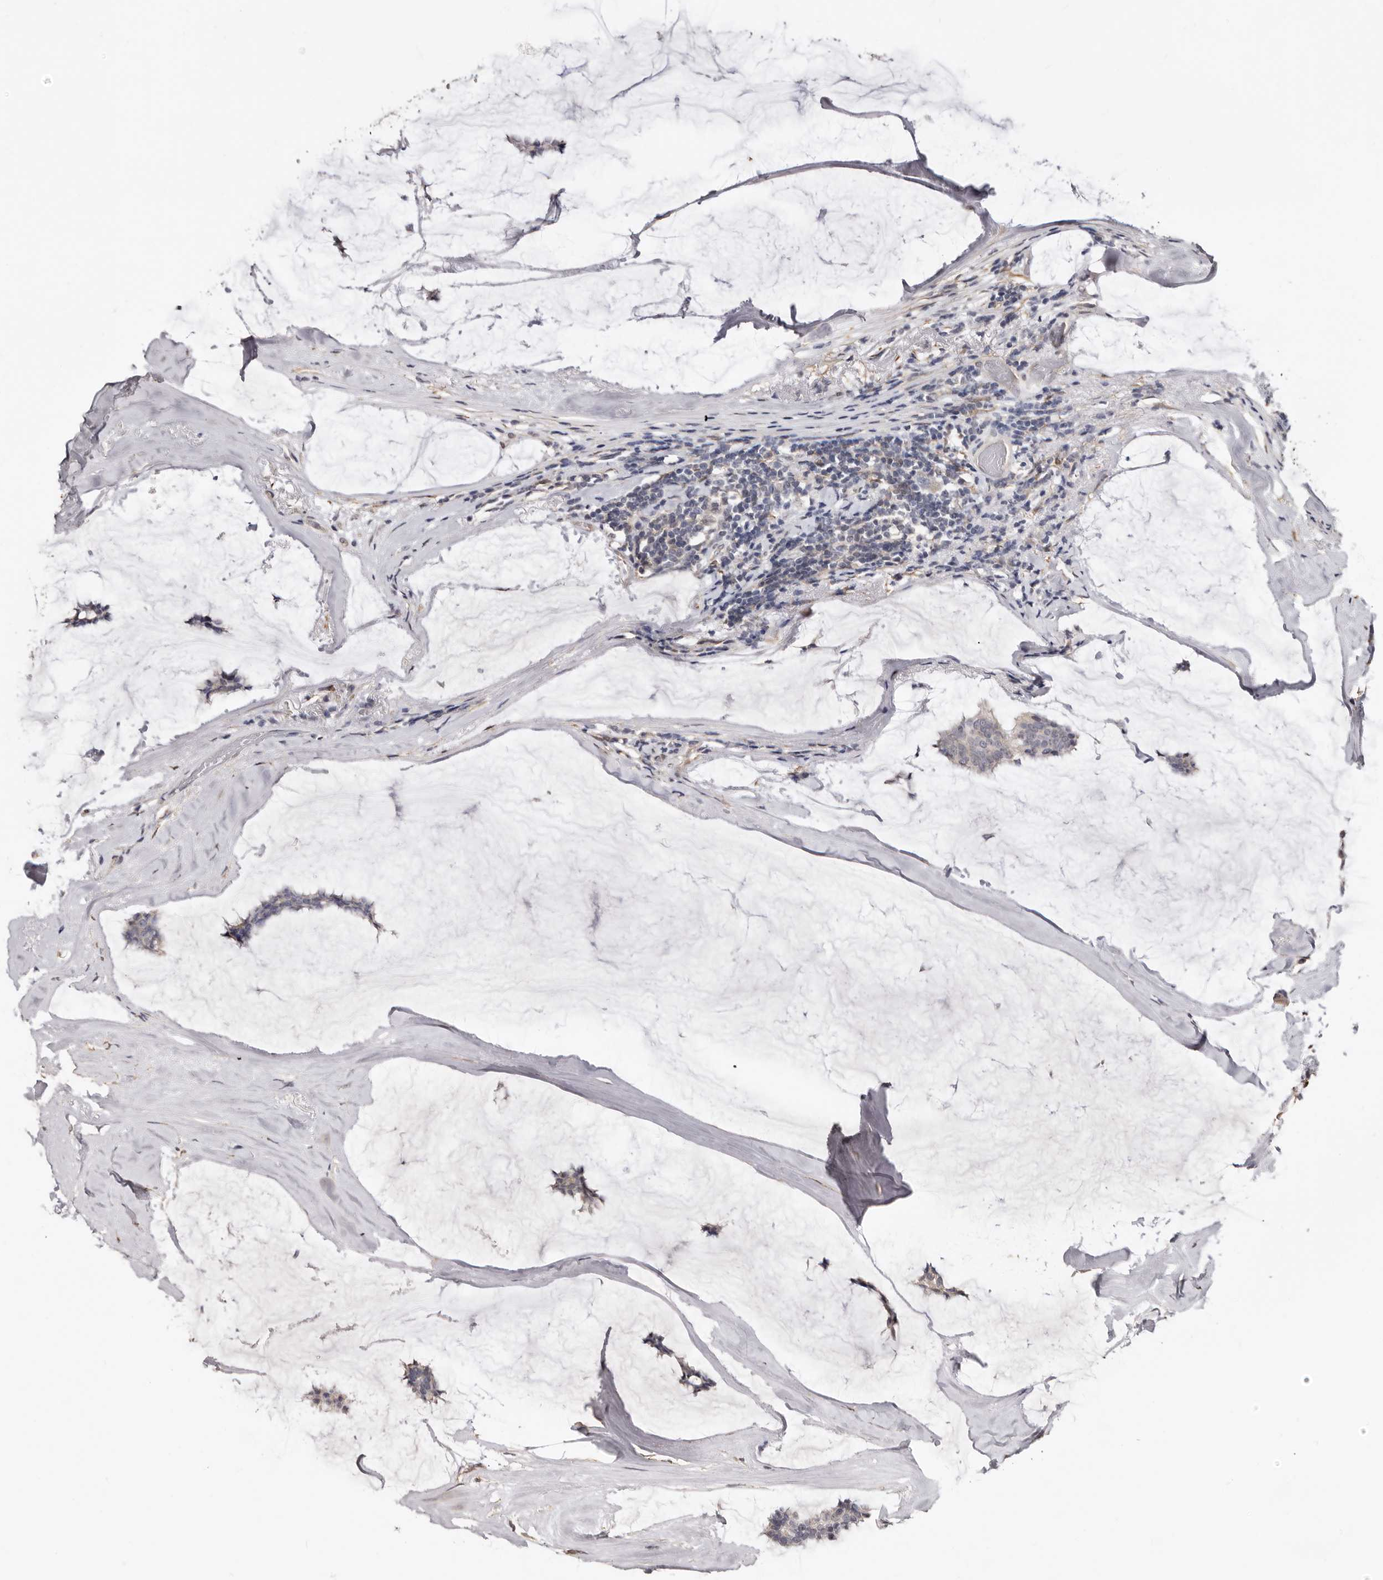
{"staining": {"intensity": "negative", "quantity": "none", "location": "none"}, "tissue": "breast cancer", "cell_type": "Tumor cells", "image_type": "cancer", "snomed": [{"axis": "morphology", "description": "Duct carcinoma"}, {"axis": "topography", "description": "Breast"}], "caption": "Tumor cells show no significant expression in infiltrating ductal carcinoma (breast). The staining is performed using DAB (3,3'-diaminobenzidine) brown chromogen with nuclei counter-stained in using hematoxylin.", "gene": "KHDRBS2", "patient": {"sex": "female", "age": 93}}